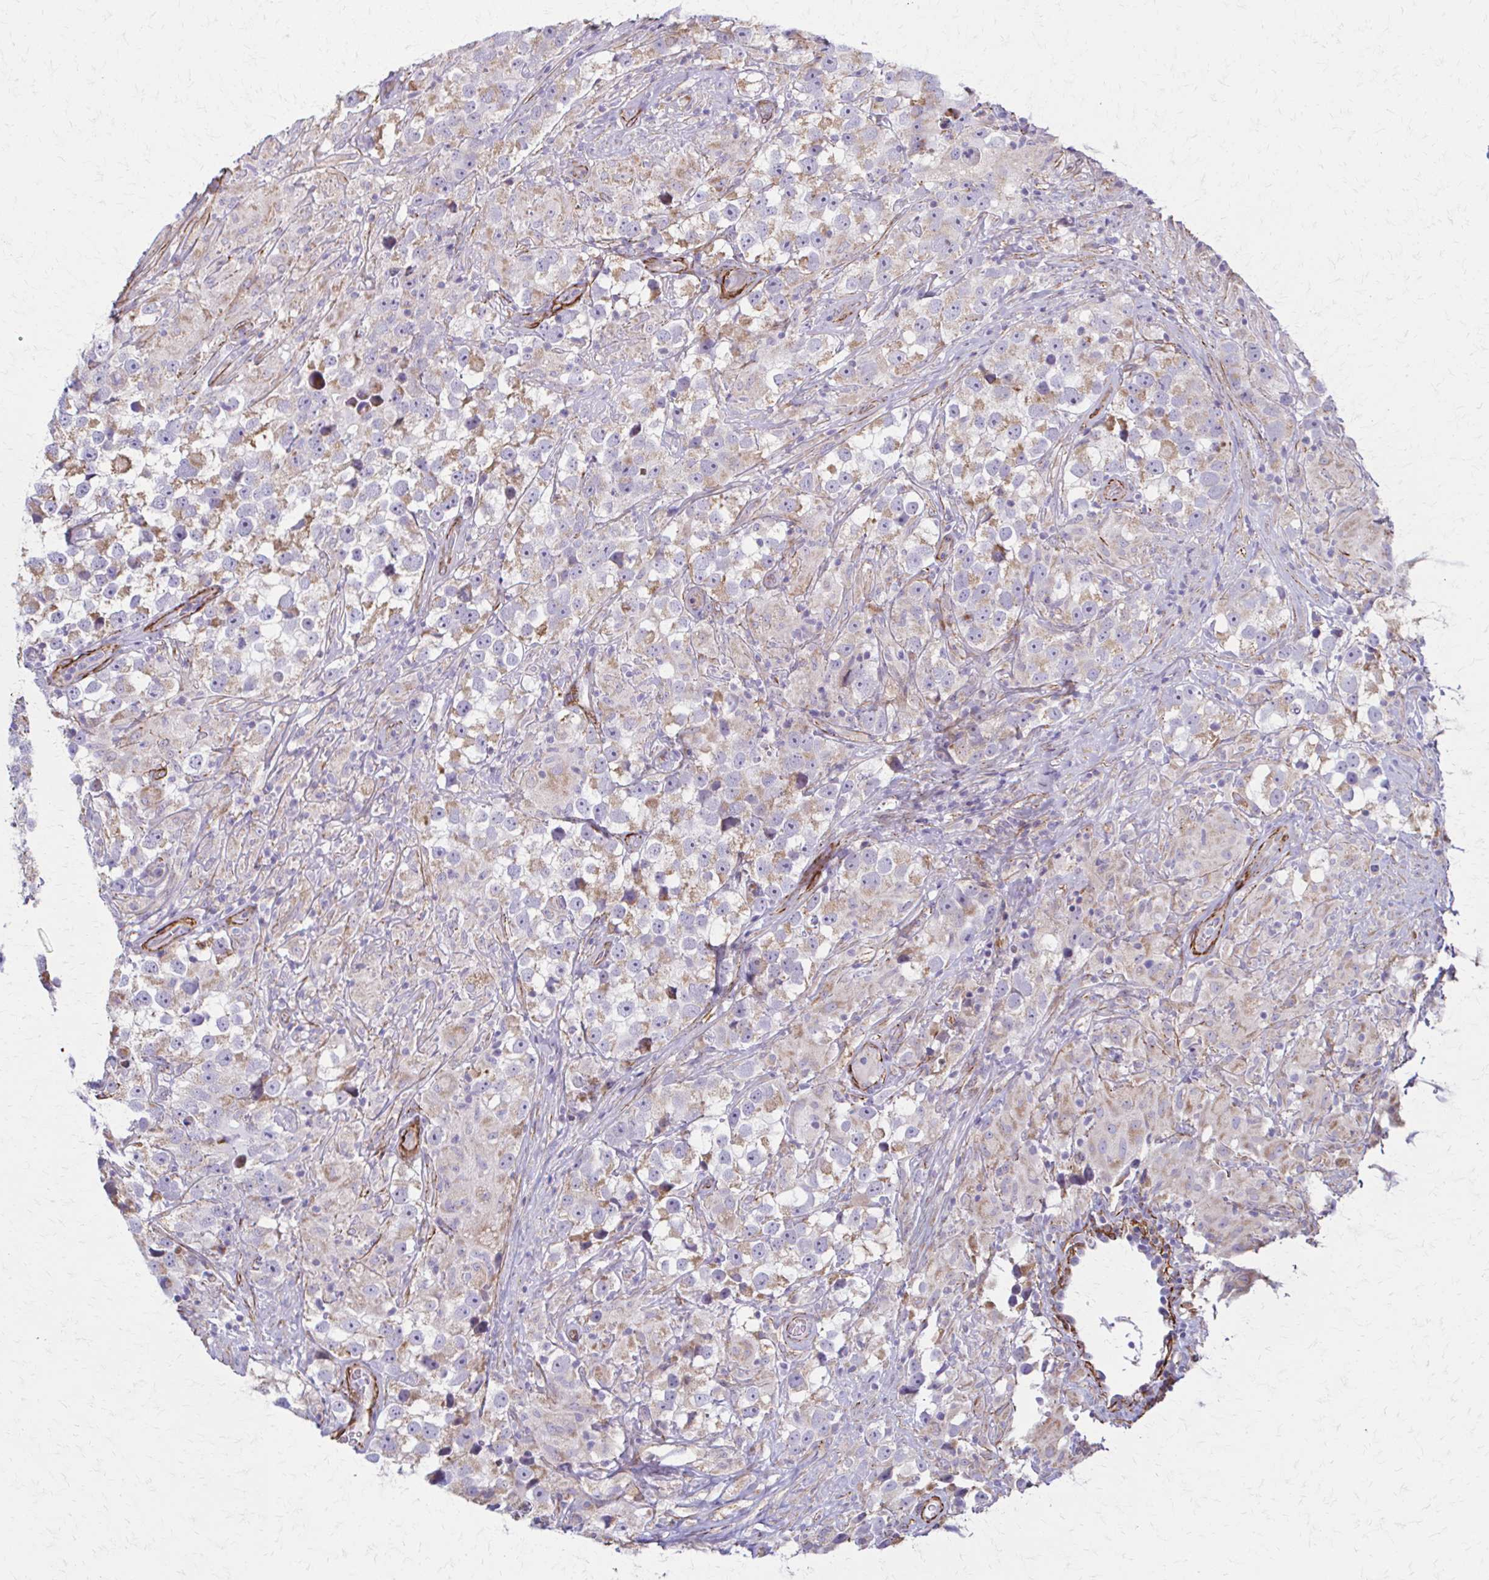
{"staining": {"intensity": "moderate", "quantity": "25%-75%", "location": "cytoplasmic/membranous"}, "tissue": "testis cancer", "cell_type": "Tumor cells", "image_type": "cancer", "snomed": [{"axis": "morphology", "description": "Seminoma, NOS"}, {"axis": "topography", "description": "Testis"}], "caption": "Immunohistochemistry (IHC) photomicrograph of human testis seminoma stained for a protein (brown), which demonstrates medium levels of moderate cytoplasmic/membranous positivity in about 25%-75% of tumor cells.", "gene": "TIMMDC1", "patient": {"sex": "male", "age": 46}}